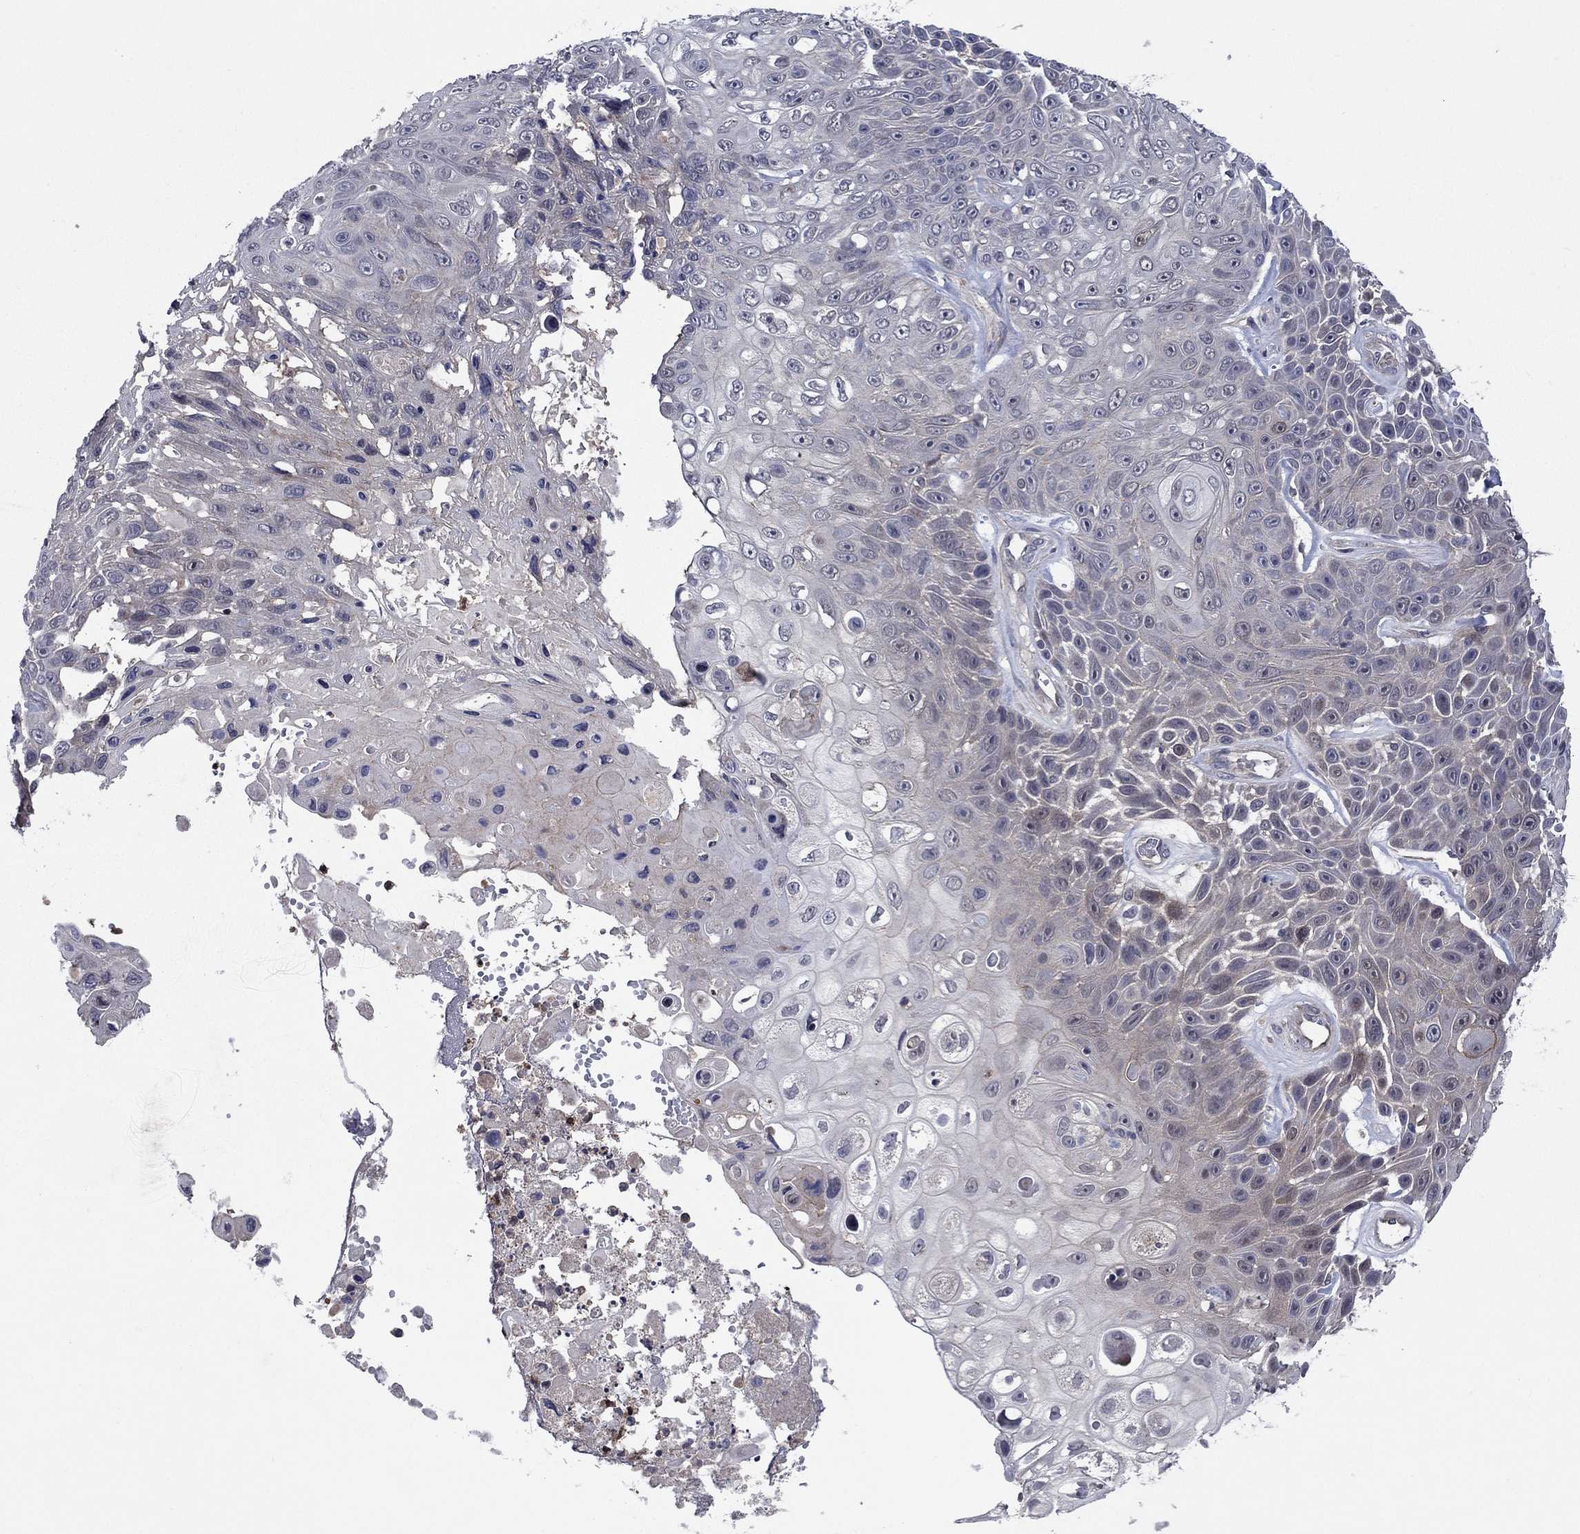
{"staining": {"intensity": "negative", "quantity": "none", "location": "none"}, "tissue": "skin cancer", "cell_type": "Tumor cells", "image_type": "cancer", "snomed": [{"axis": "morphology", "description": "Squamous cell carcinoma, NOS"}, {"axis": "topography", "description": "Skin"}], "caption": "Skin cancer (squamous cell carcinoma) stained for a protein using immunohistochemistry reveals no positivity tumor cells.", "gene": "MSRB1", "patient": {"sex": "male", "age": 82}}